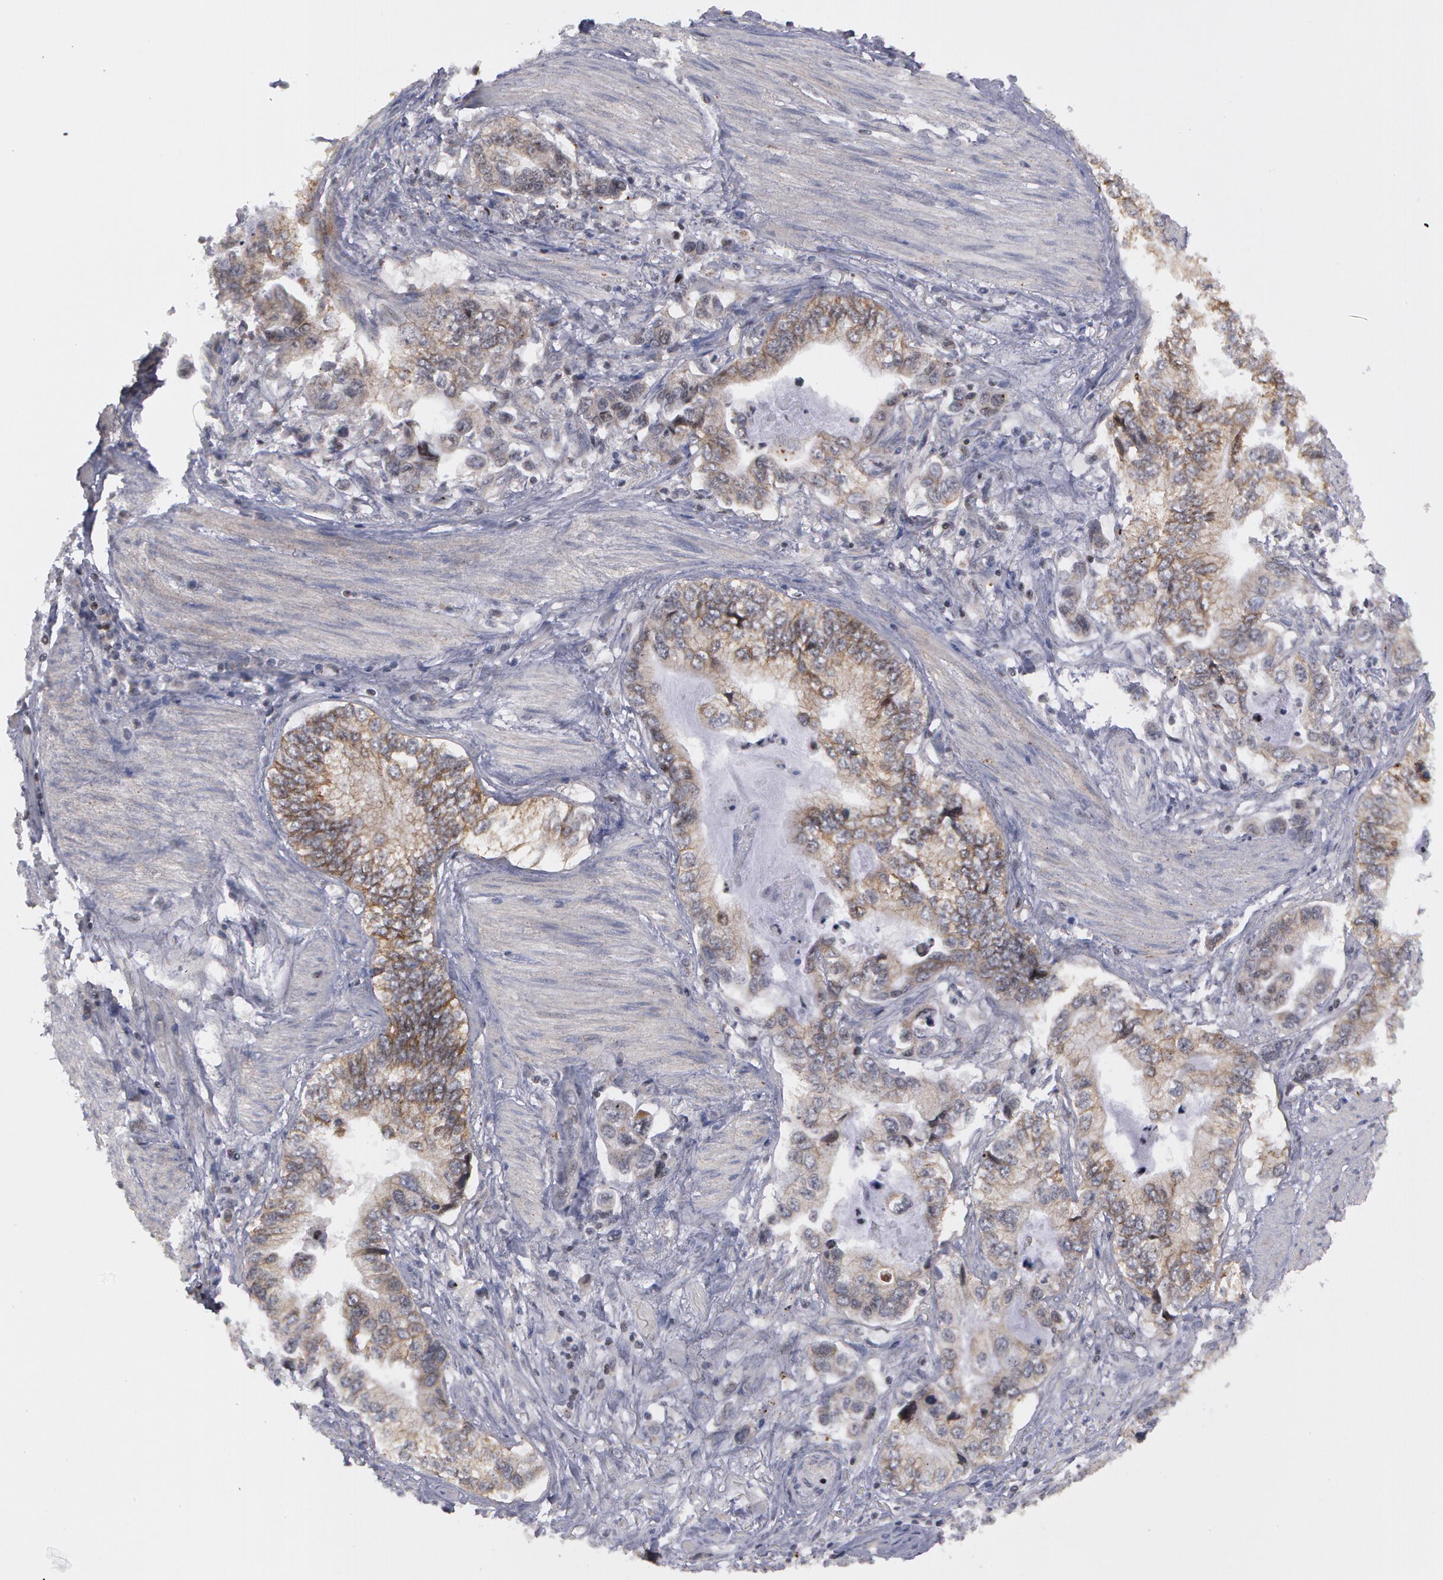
{"staining": {"intensity": "weak", "quantity": "25%-75%", "location": "cytoplasmic/membranous"}, "tissue": "stomach cancer", "cell_type": "Tumor cells", "image_type": "cancer", "snomed": [{"axis": "morphology", "description": "Adenocarcinoma, NOS"}, {"axis": "topography", "description": "Pancreas"}, {"axis": "topography", "description": "Stomach, upper"}], "caption": "Protein staining by immunohistochemistry reveals weak cytoplasmic/membranous positivity in approximately 25%-75% of tumor cells in stomach cancer.", "gene": "ERBB2", "patient": {"sex": "male", "age": 77}}